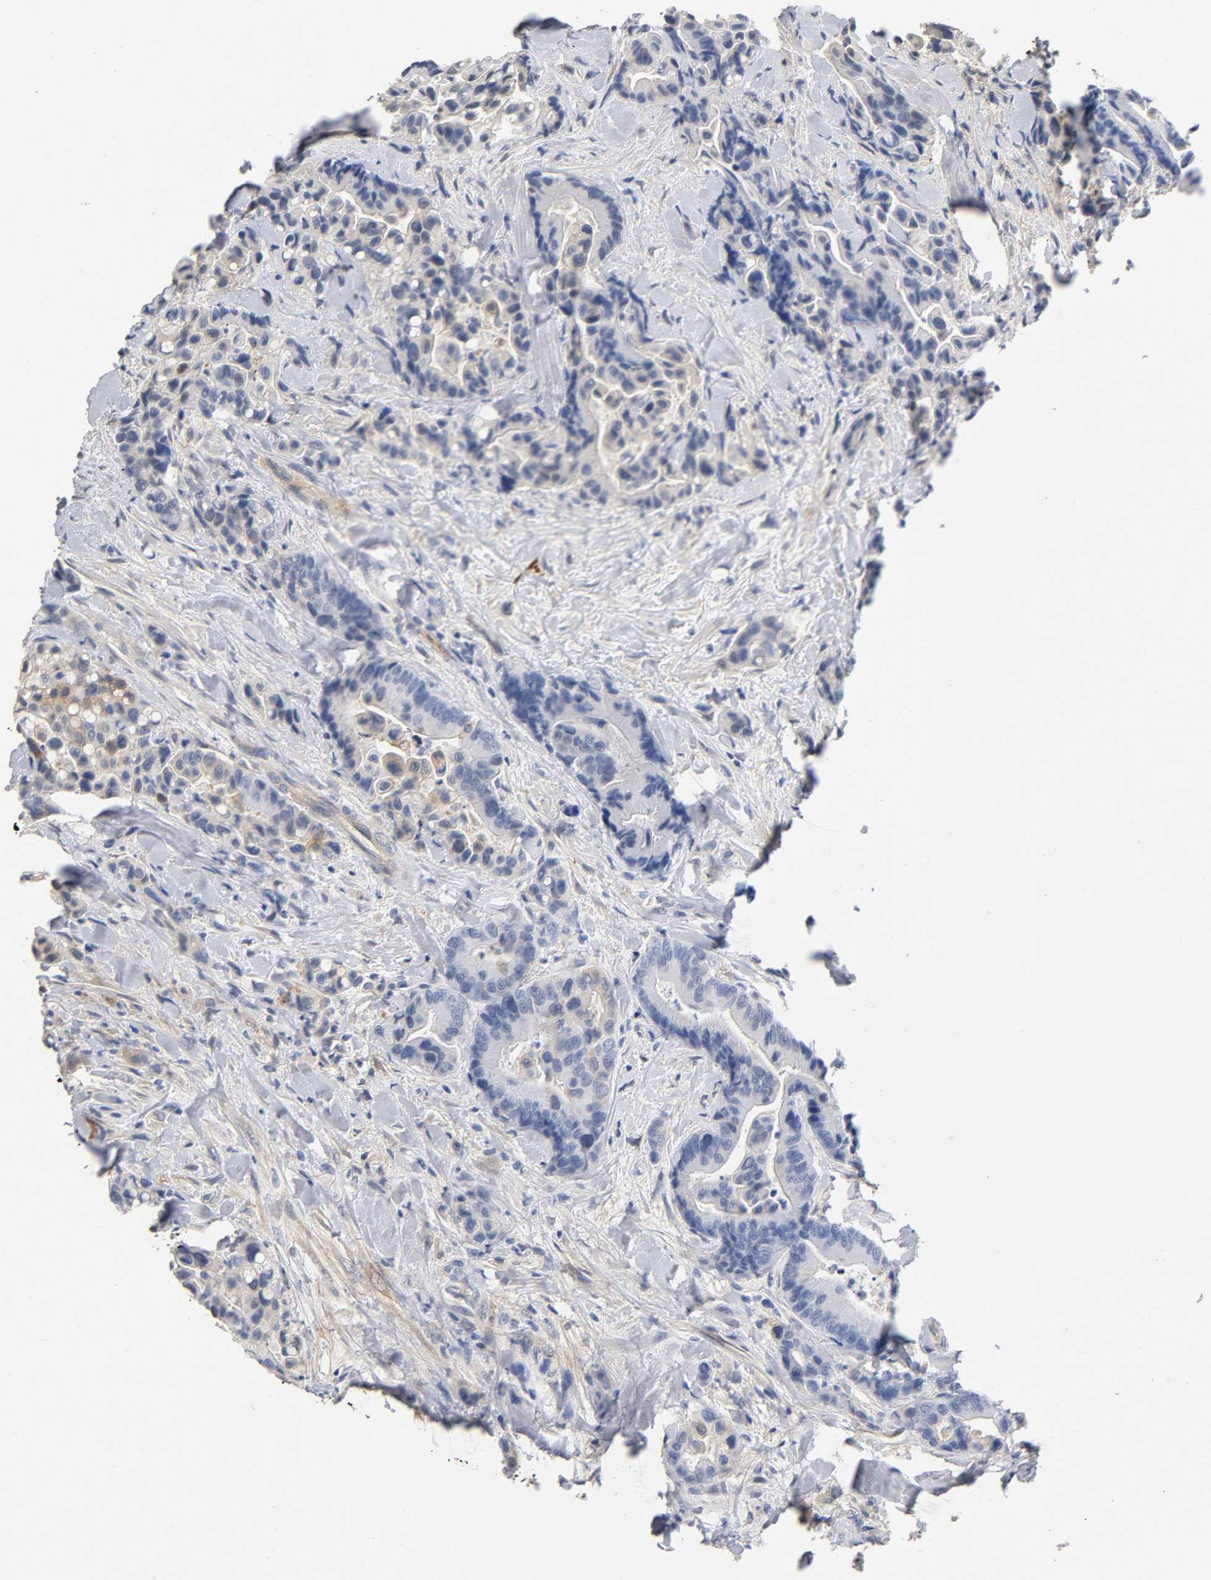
{"staining": {"intensity": "weak", "quantity": "25%-75%", "location": "cytoplasmic/membranous"}, "tissue": "colorectal cancer", "cell_type": "Tumor cells", "image_type": "cancer", "snomed": [{"axis": "morphology", "description": "Normal tissue, NOS"}, {"axis": "morphology", "description": "Adenocarcinoma, NOS"}, {"axis": "topography", "description": "Colon"}], "caption": "Immunohistochemistry (IHC) of colorectal adenocarcinoma displays low levels of weak cytoplasmic/membranous staining in about 25%-75% of tumor cells.", "gene": "TNC", "patient": {"sex": "male", "age": 82}}